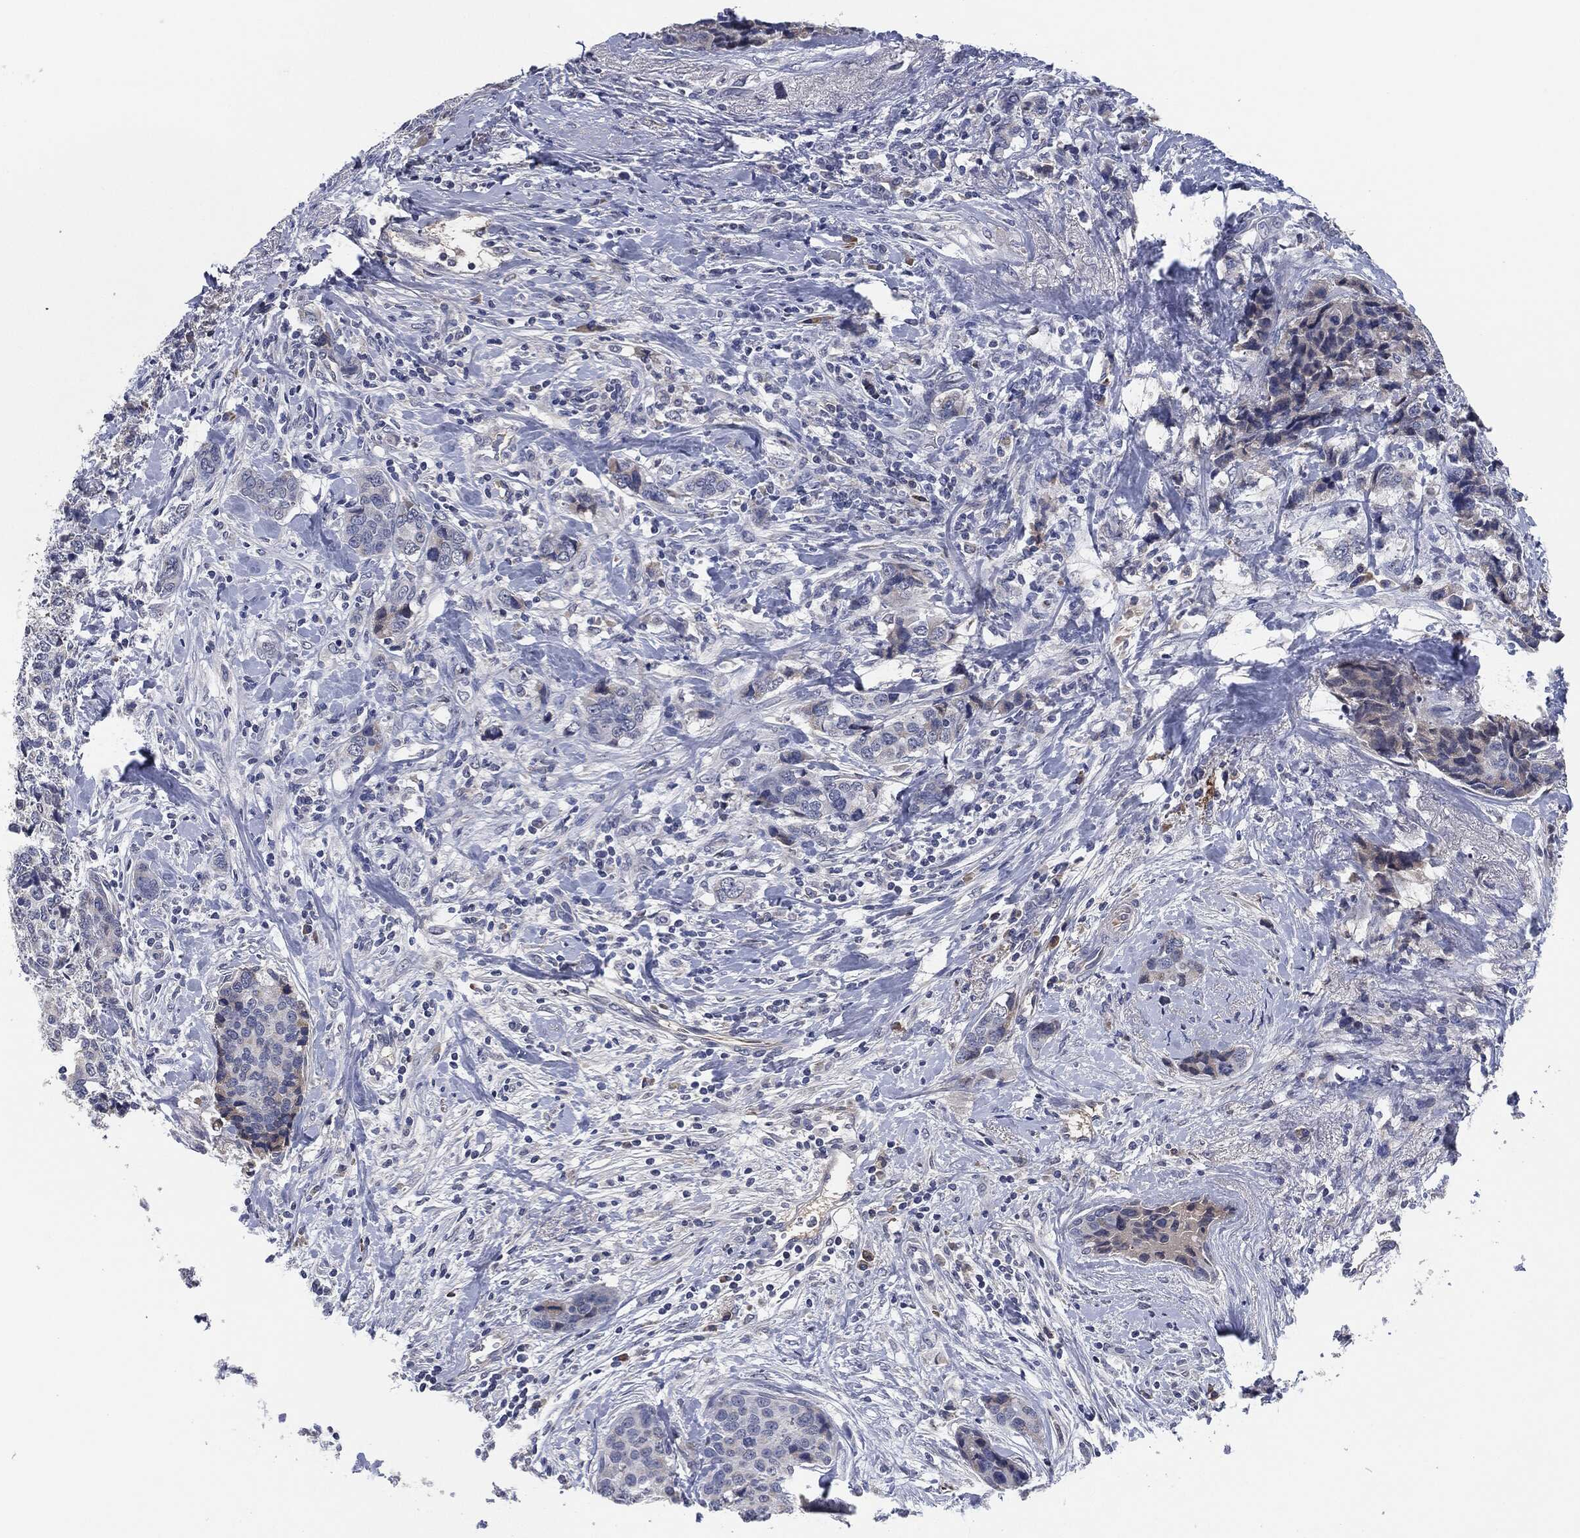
{"staining": {"intensity": "negative", "quantity": "none", "location": "none"}, "tissue": "breast cancer", "cell_type": "Tumor cells", "image_type": "cancer", "snomed": [{"axis": "morphology", "description": "Lobular carcinoma"}, {"axis": "topography", "description": "Breast"}], "caption": "DAB (3,3'-diaminobenzidine) immunohistochemical staining of breast cancer (lobular carcinoma) displays no significant expression in tumor cells.", "gene": "IL2RG", "patient": {"sex": "female", "age": 59}}